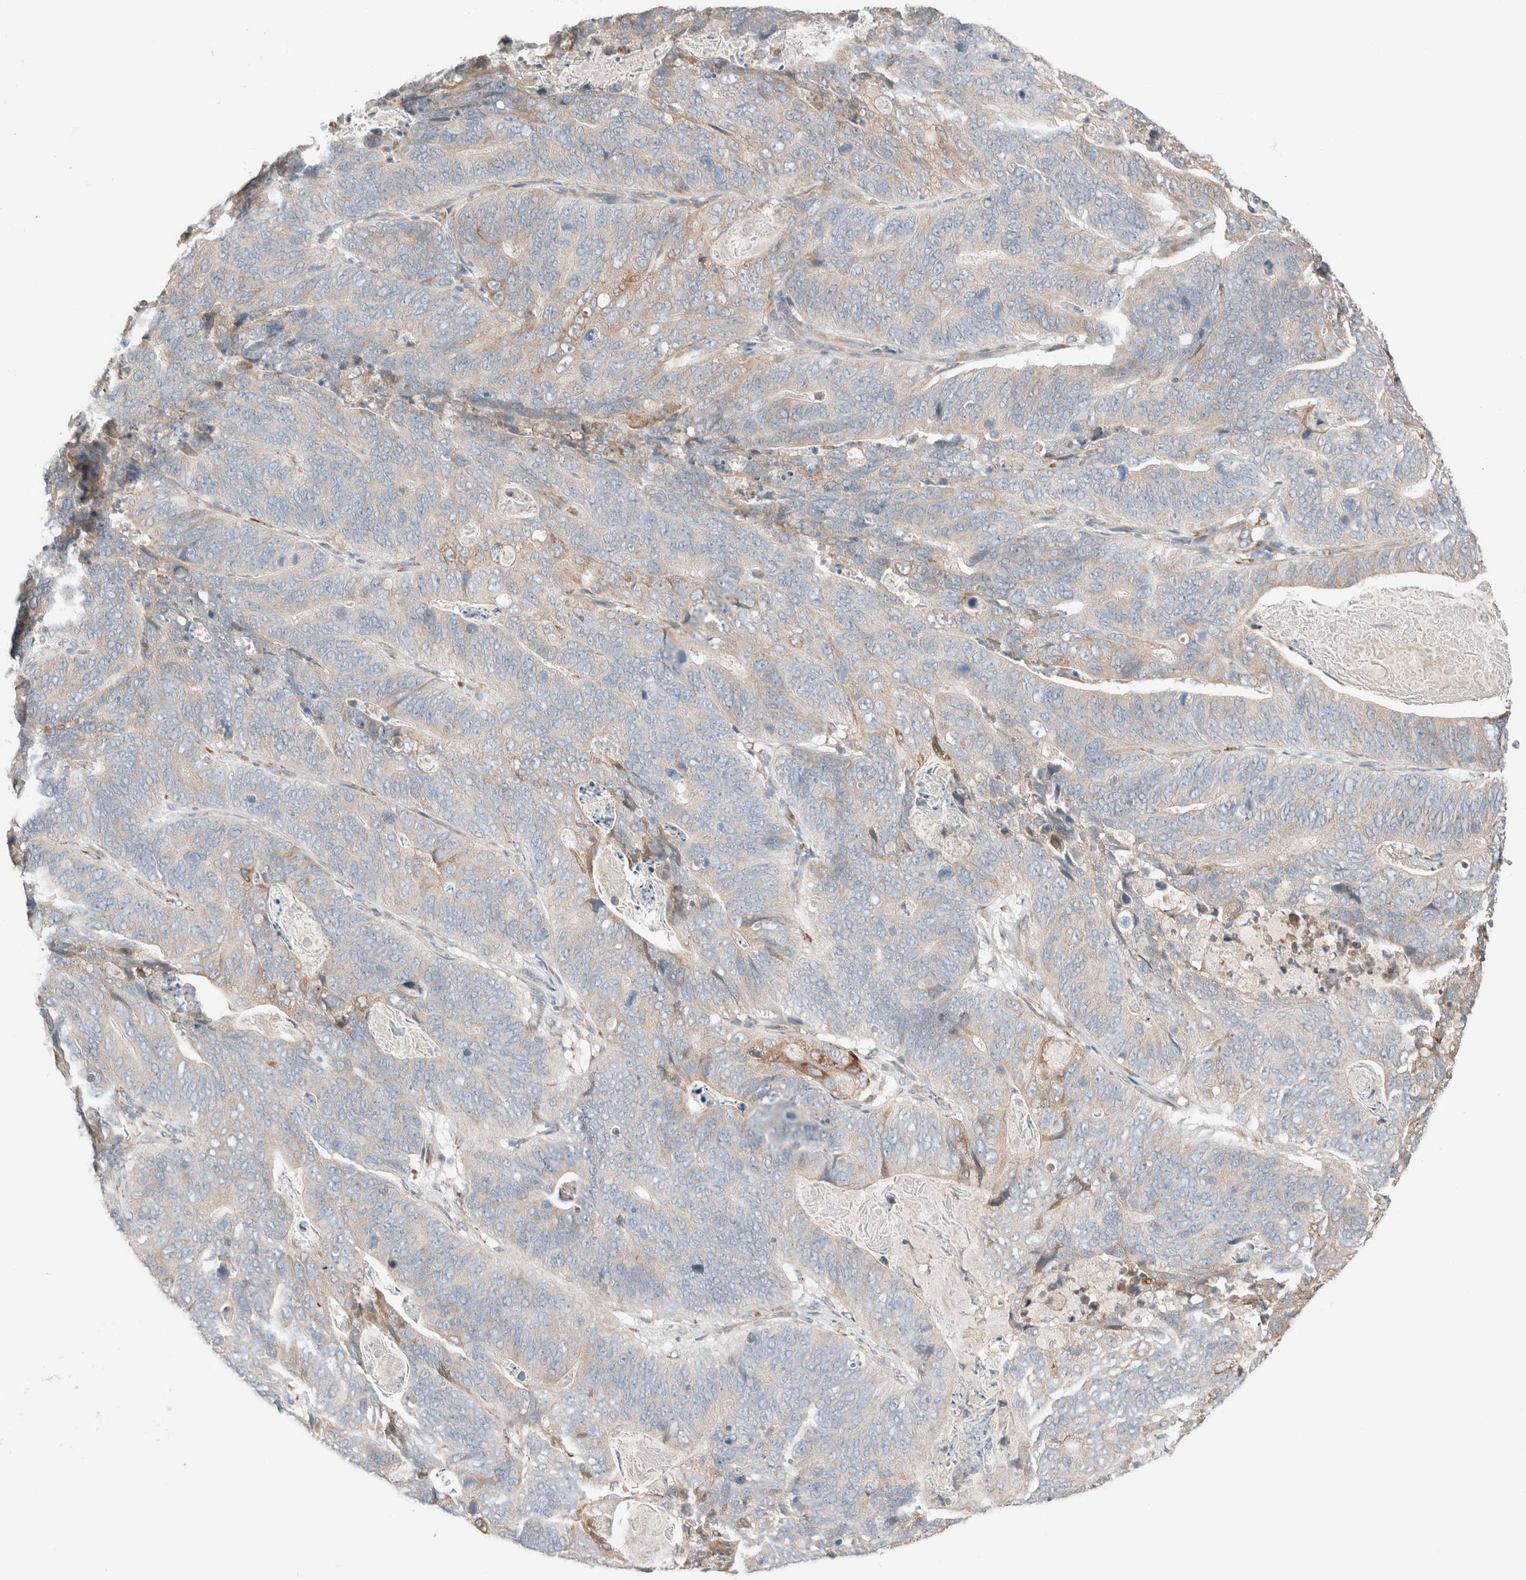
{"staining": {"intensity": "moderate", "quantity": "<25%", "location": "cytoplasmic/membranous"}, "tissue": "stomach cancer", "cell_type": "Tumor cells", "image_type": "cancer", "snomed": [{"axis": "morphology", "description": "Normal tissue, NOS"}, {"axis": "morphology", "description": "Adenocarcinoma, NOS"}, {"axis": "topography", "description": "Stomach"}], "caption": "High-magnification brightfield microscopy of stomach adenocarcinoma stained with DAB (3,3'-diaminobenzidine) (brown) and counterstained with hematoxylin (blue). tumor cells exhibit moderate cytoplasmic/membranous staining is present in approximately<25% of cells.", "gene": "PCM1", "patient": {"sex": "female", "age": 89}}